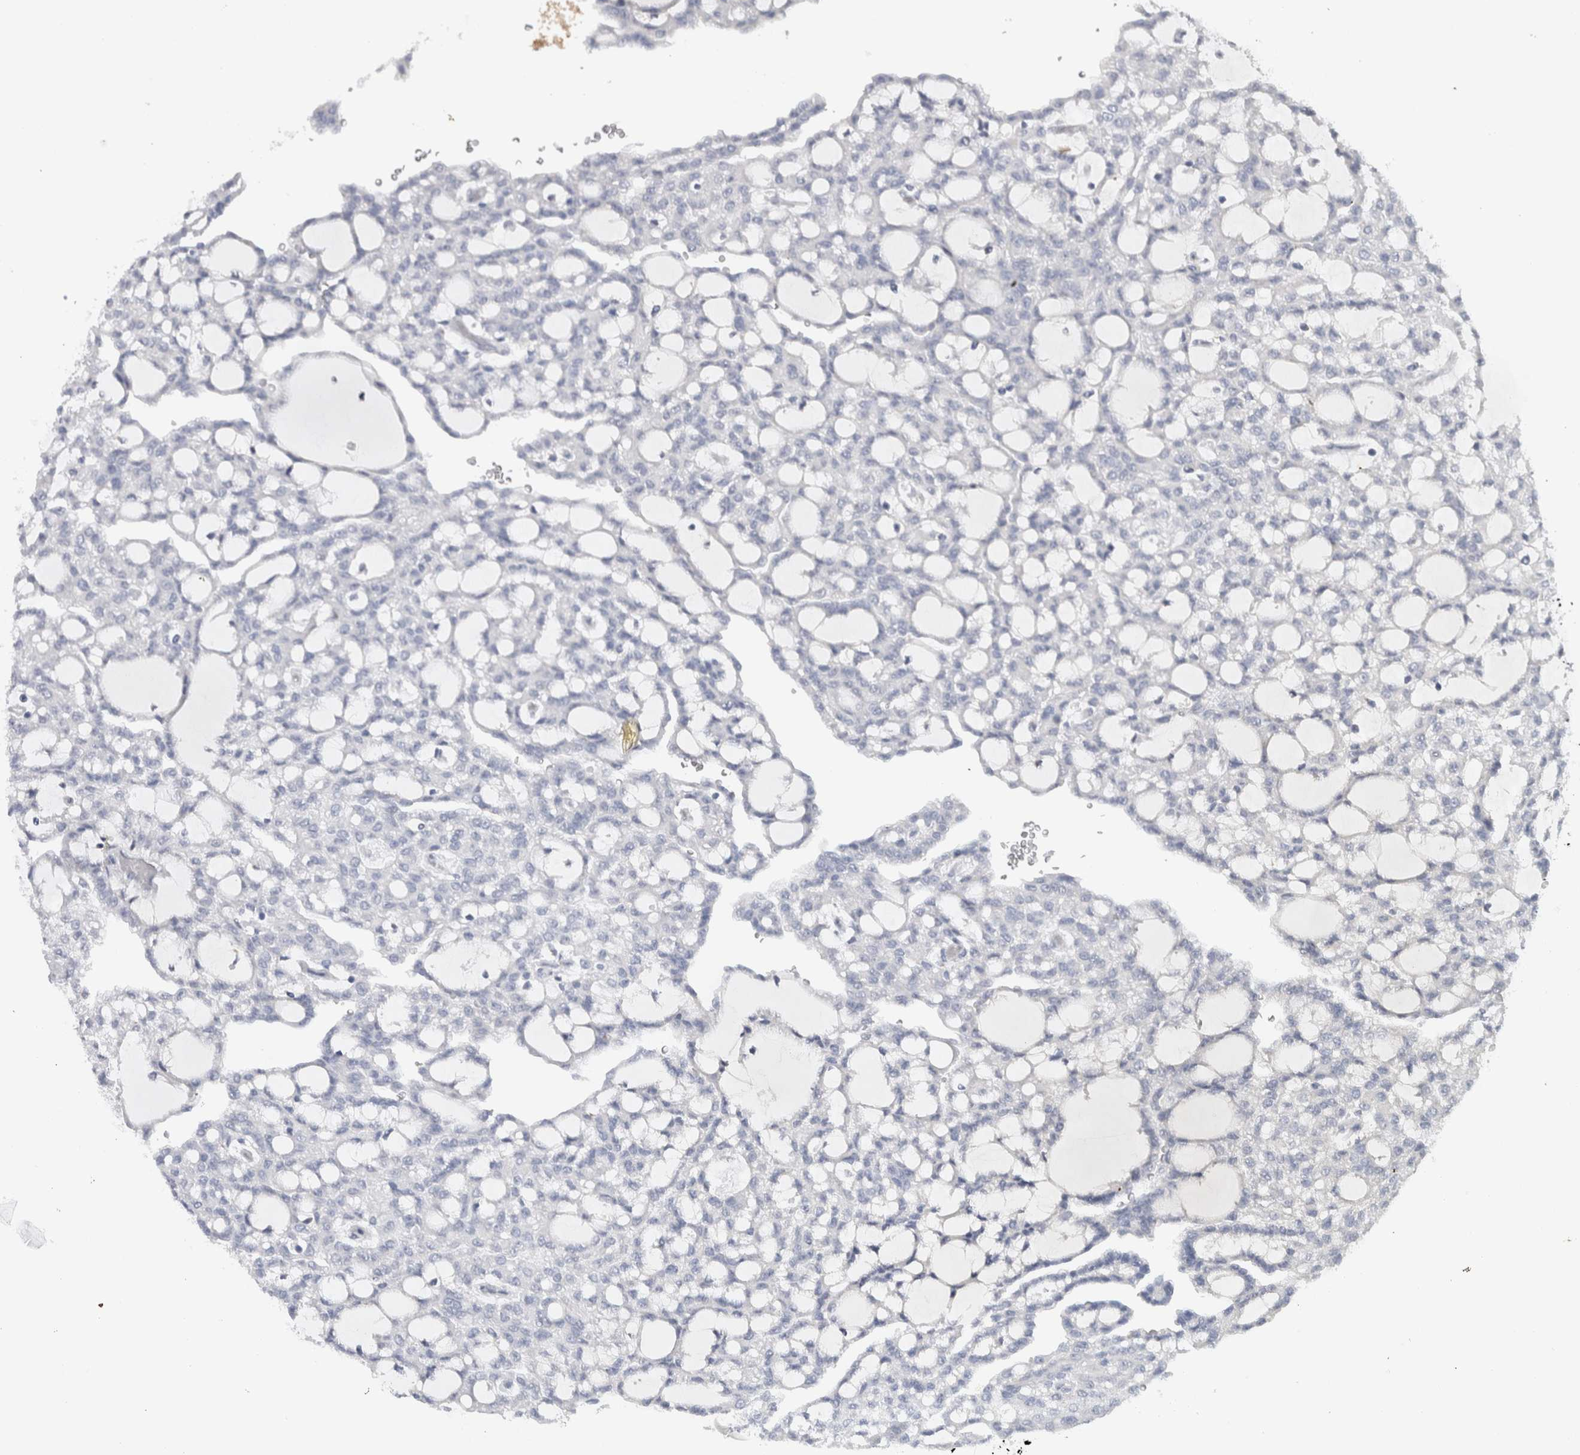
{"staining": {"intensity": "negative", "quantity": "none", "location": "none"}, "tissue": "renal cancer", "cell_type": "Tumor cells", "image_type": "cancer", "snomed": [{"axis": "morphology", "description": "Adenocarcinoma, NOS"}, {"axis": "topography", "description": "Kidney"}], "caption": "Photomicrograph shows no protein positivity in tumor cells of renal adenocarcinoma tissue.", "gene": "MGAT1", "patient": {"sex": "male", "age": 63}}